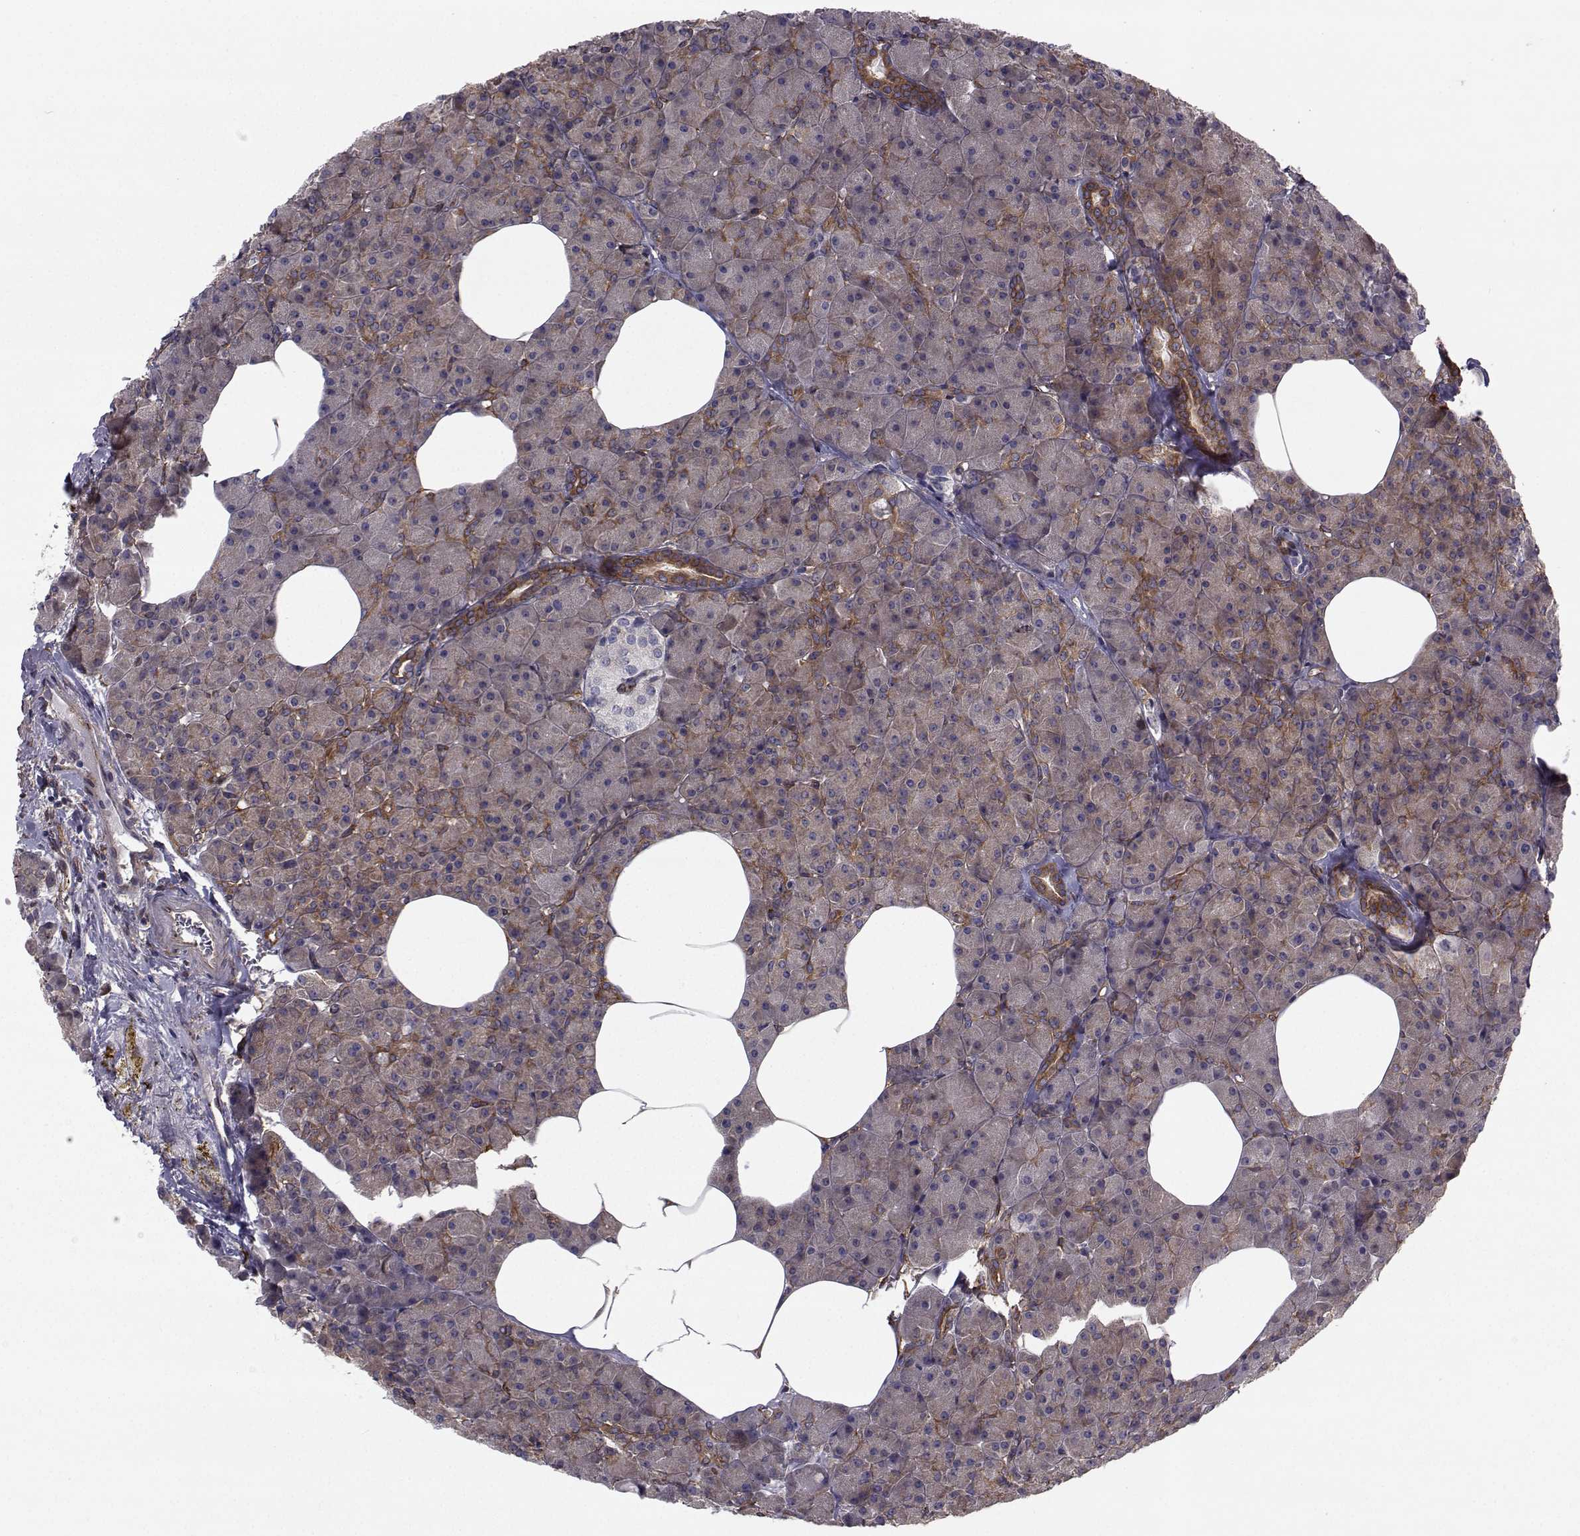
{"staining": {"intensity": "moderate", "quantity": "25%-75%", "location": "cytoplasmic/membranous"}, "tissue": "pancreas", "cell_type": "Exocrine glandular cells", "image_type": "normal", "snomed": [{"axis": "morphology", "description": "Normal tissue, NOS"}, {"axis": "topography", "description": "Pancreas"}], "caption": "The image shows immunohistochemical staining of normal pancreas. There is moderate cytoplasmic/membranous expression is appreciated in approximately 25%-75% of exocrine glandular cells.", "gene": "TRIP10", "patient": {"sex": "female", "age": 45}}